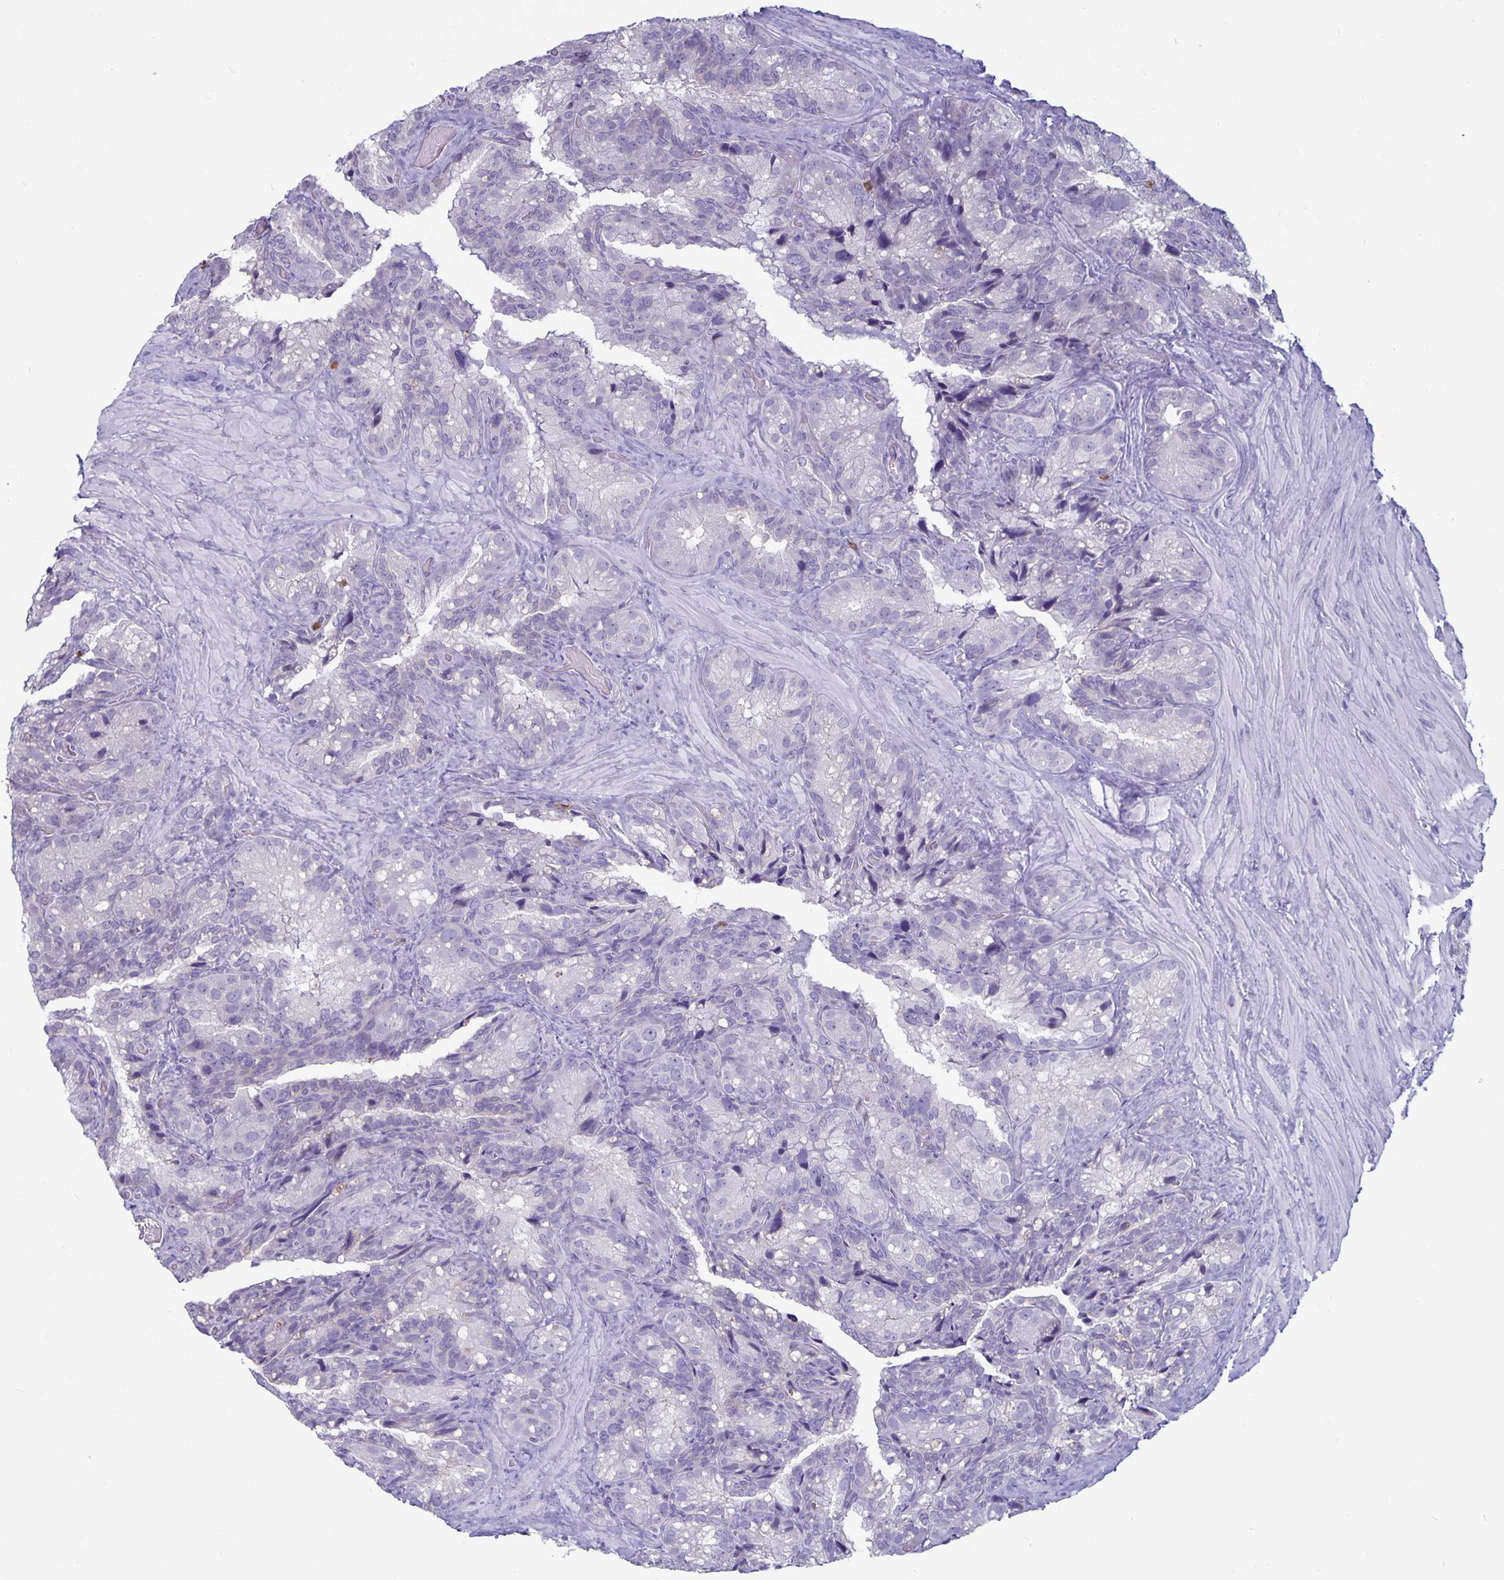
{"staining": {"intensity": "negative", "quantity": "none", "location": "none"}, "tissue": "seminal vesicle", "cell_type": "Glandular cells", "image_type": "normal", "snomed": [{"axis": "morphology", "description": "Normal tissue, NOS"}, {"axis": "topography", "description": "Seminal veicle"}], "caption": "DAB immunohistochemical staining of normal seminal vesicle exhibits no significant staining in glandular cells. (Stains: DAB (3,3'-diaminobenzidine) immunohistochemistry (IHC) with hematoxylin counter stain, Microscopy: brightfield microscopy at high magnification).", "gene": "PLCB3", "patient": {"sex": "male", "age": 60}}